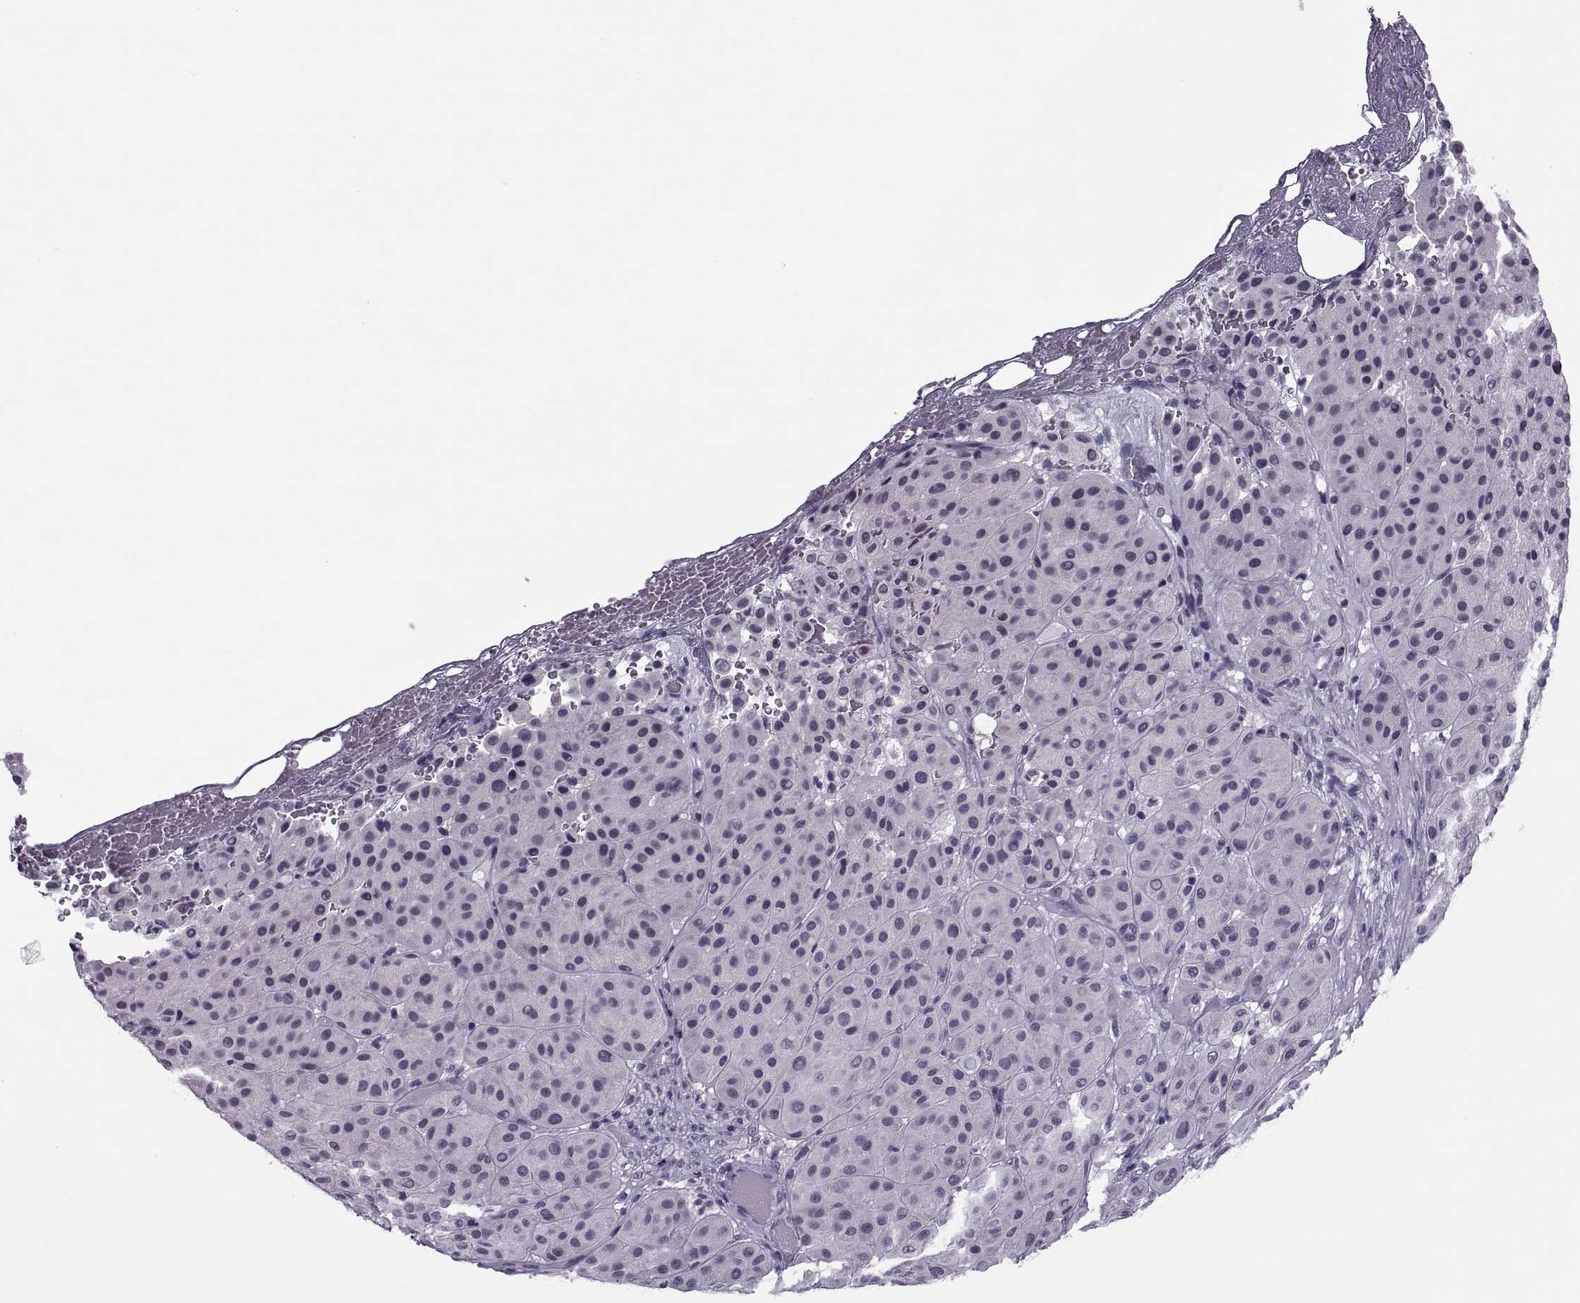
{"staining": {"intensity": "negative", "quantity": "none", "location": "none"}, "tissue": "melanoma", "cell_type": "Tumor cells", "image_type": "cancer", "snomed": [{"axis": "morphology", "description": "Malignant melanoma, Metastatic site"}, {"axis": "topography", "description": "Smooth muscle"}], "caption": "IHC of human malignant melanoma (metastatic site) reveals no expression in tumor cells.", "gene": "TBC1D3G", "patient": {"sex": "male", "age": 41}}